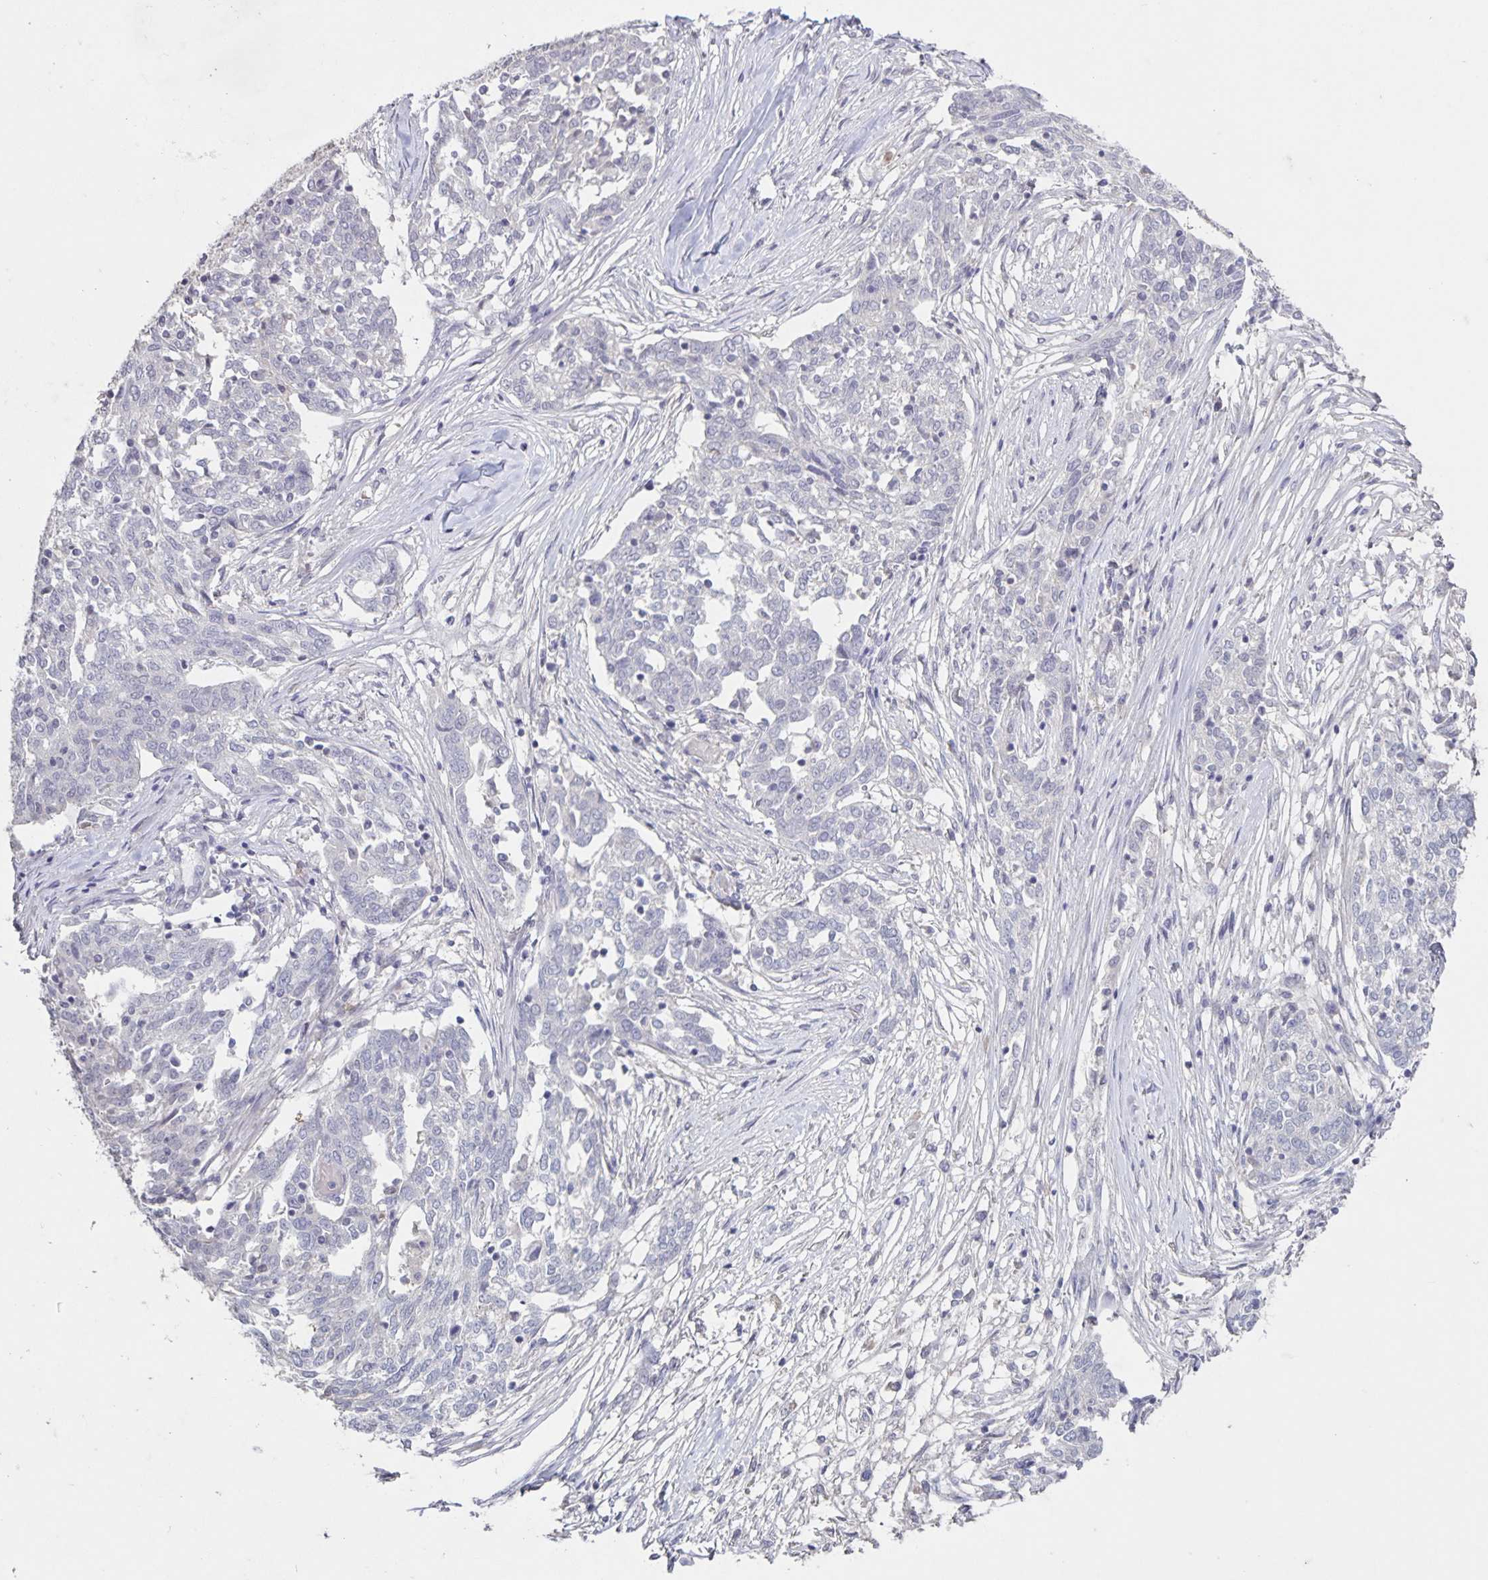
{"staining": {"intensity": "negative", "quantity": "none", "location": "none"}, "tissue": "ovarian cancer", "cell_type": "Tumor cells", "image_type": "cancer", "snomed": [{"axis": "morphology", "description": "Cystadenocarcinoma, serous, NOS"}, {"axis": "topography", "description": "Ovary"}], "caption": "The micrograph displays no staining of tumor cells in ovarian serous cystadenocarcinoma. (Immunohistochemistry (ihc), brightfield microscopy, high magnification).", "gene": "INSL5", "patient": {"sex": "female", "age": 67}}